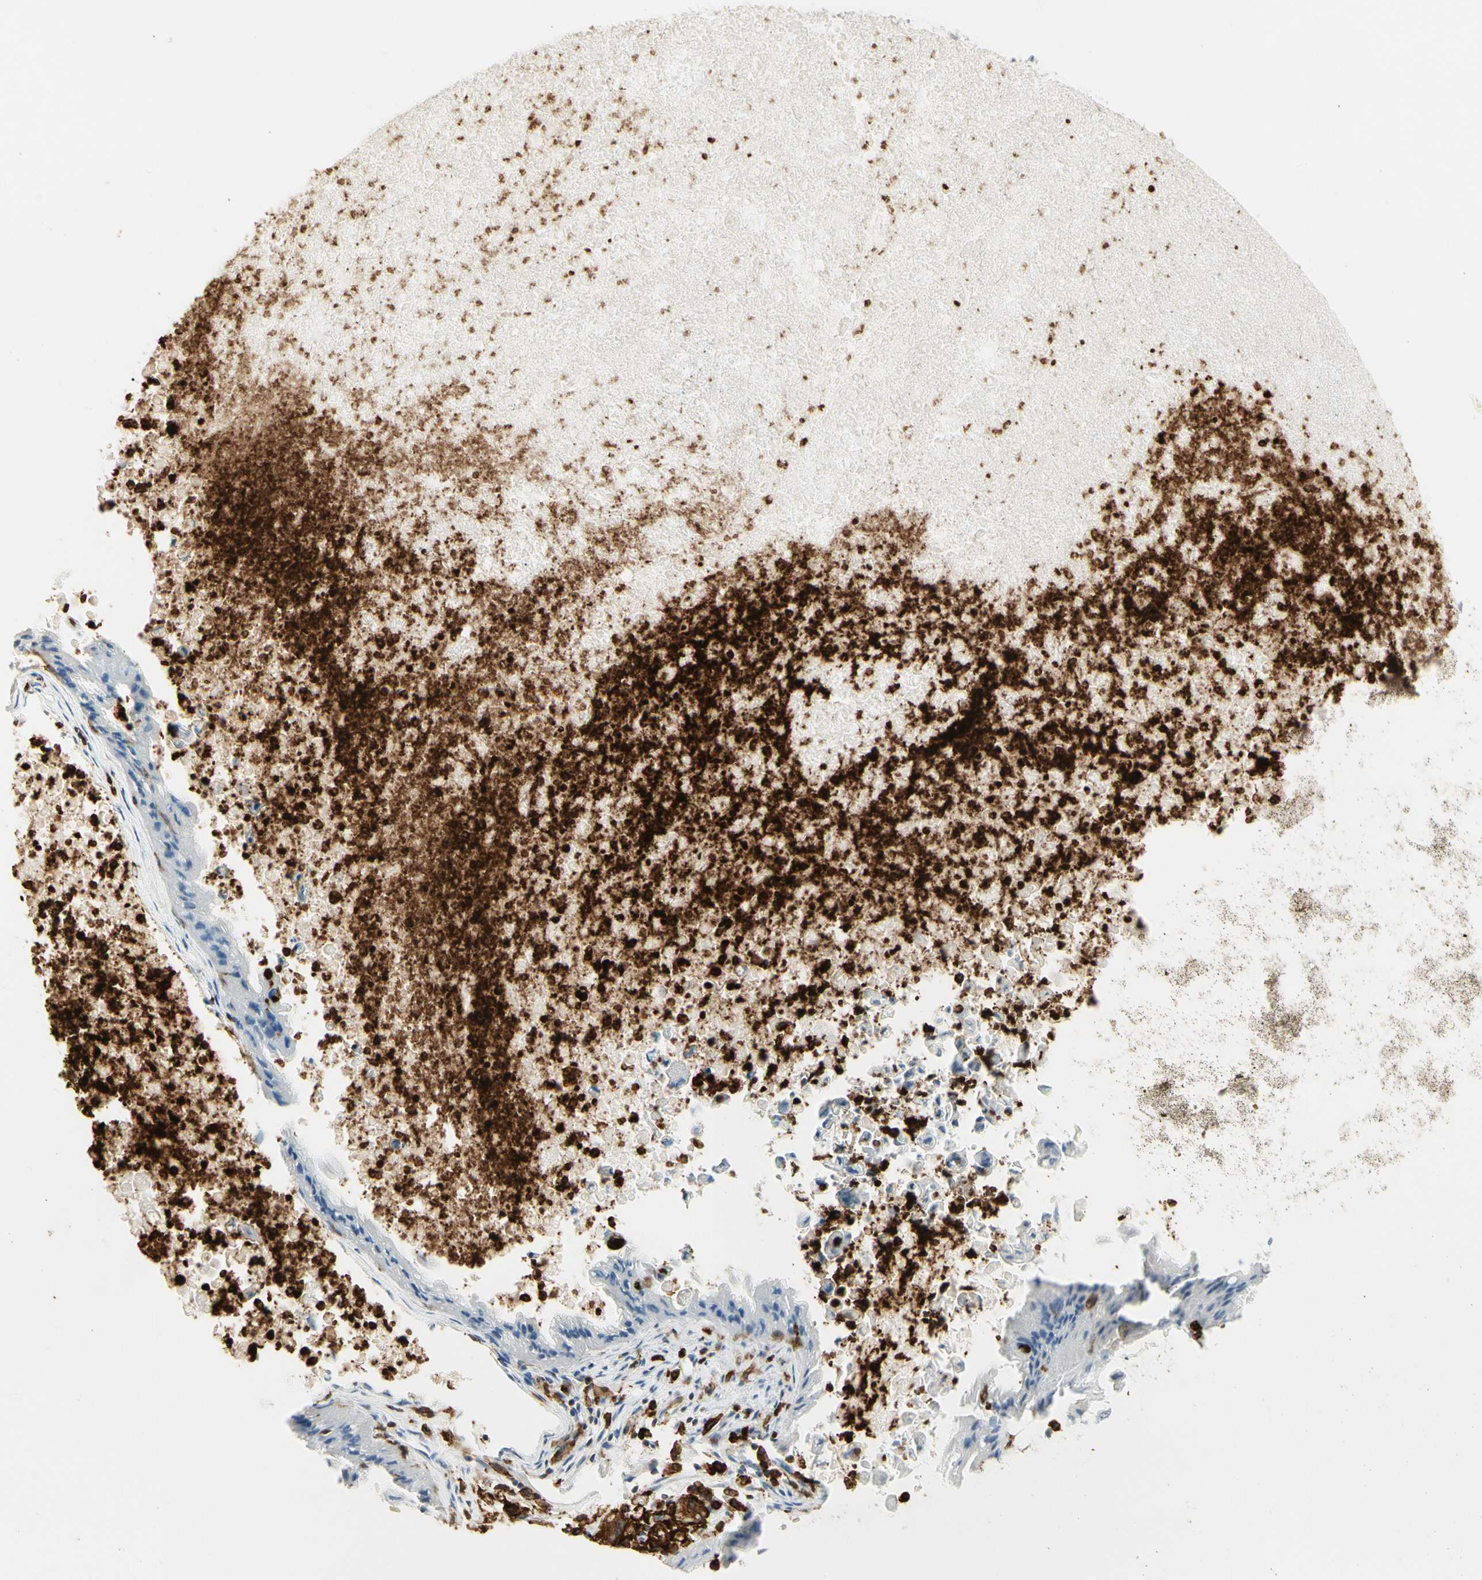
{"staining": {"intensity": "negative", "quantity": "none", "location": "none"}, "tissue": "ovarian cancer", "cell_type": "Tumor cells", "image_type": "cancer", "snomed": [{"axis": "morphology", "description": "Cystadenocarcinoma, mucinous, NOS"}, {"axis": "topography", "description": "Ovary"}], "caption": "Immunohistochemical staining of ovarian cancer exhibits no significant expression in tumor cells.", "gene": "ITGB2", "patient": {"sex": "female", "age": 37}}